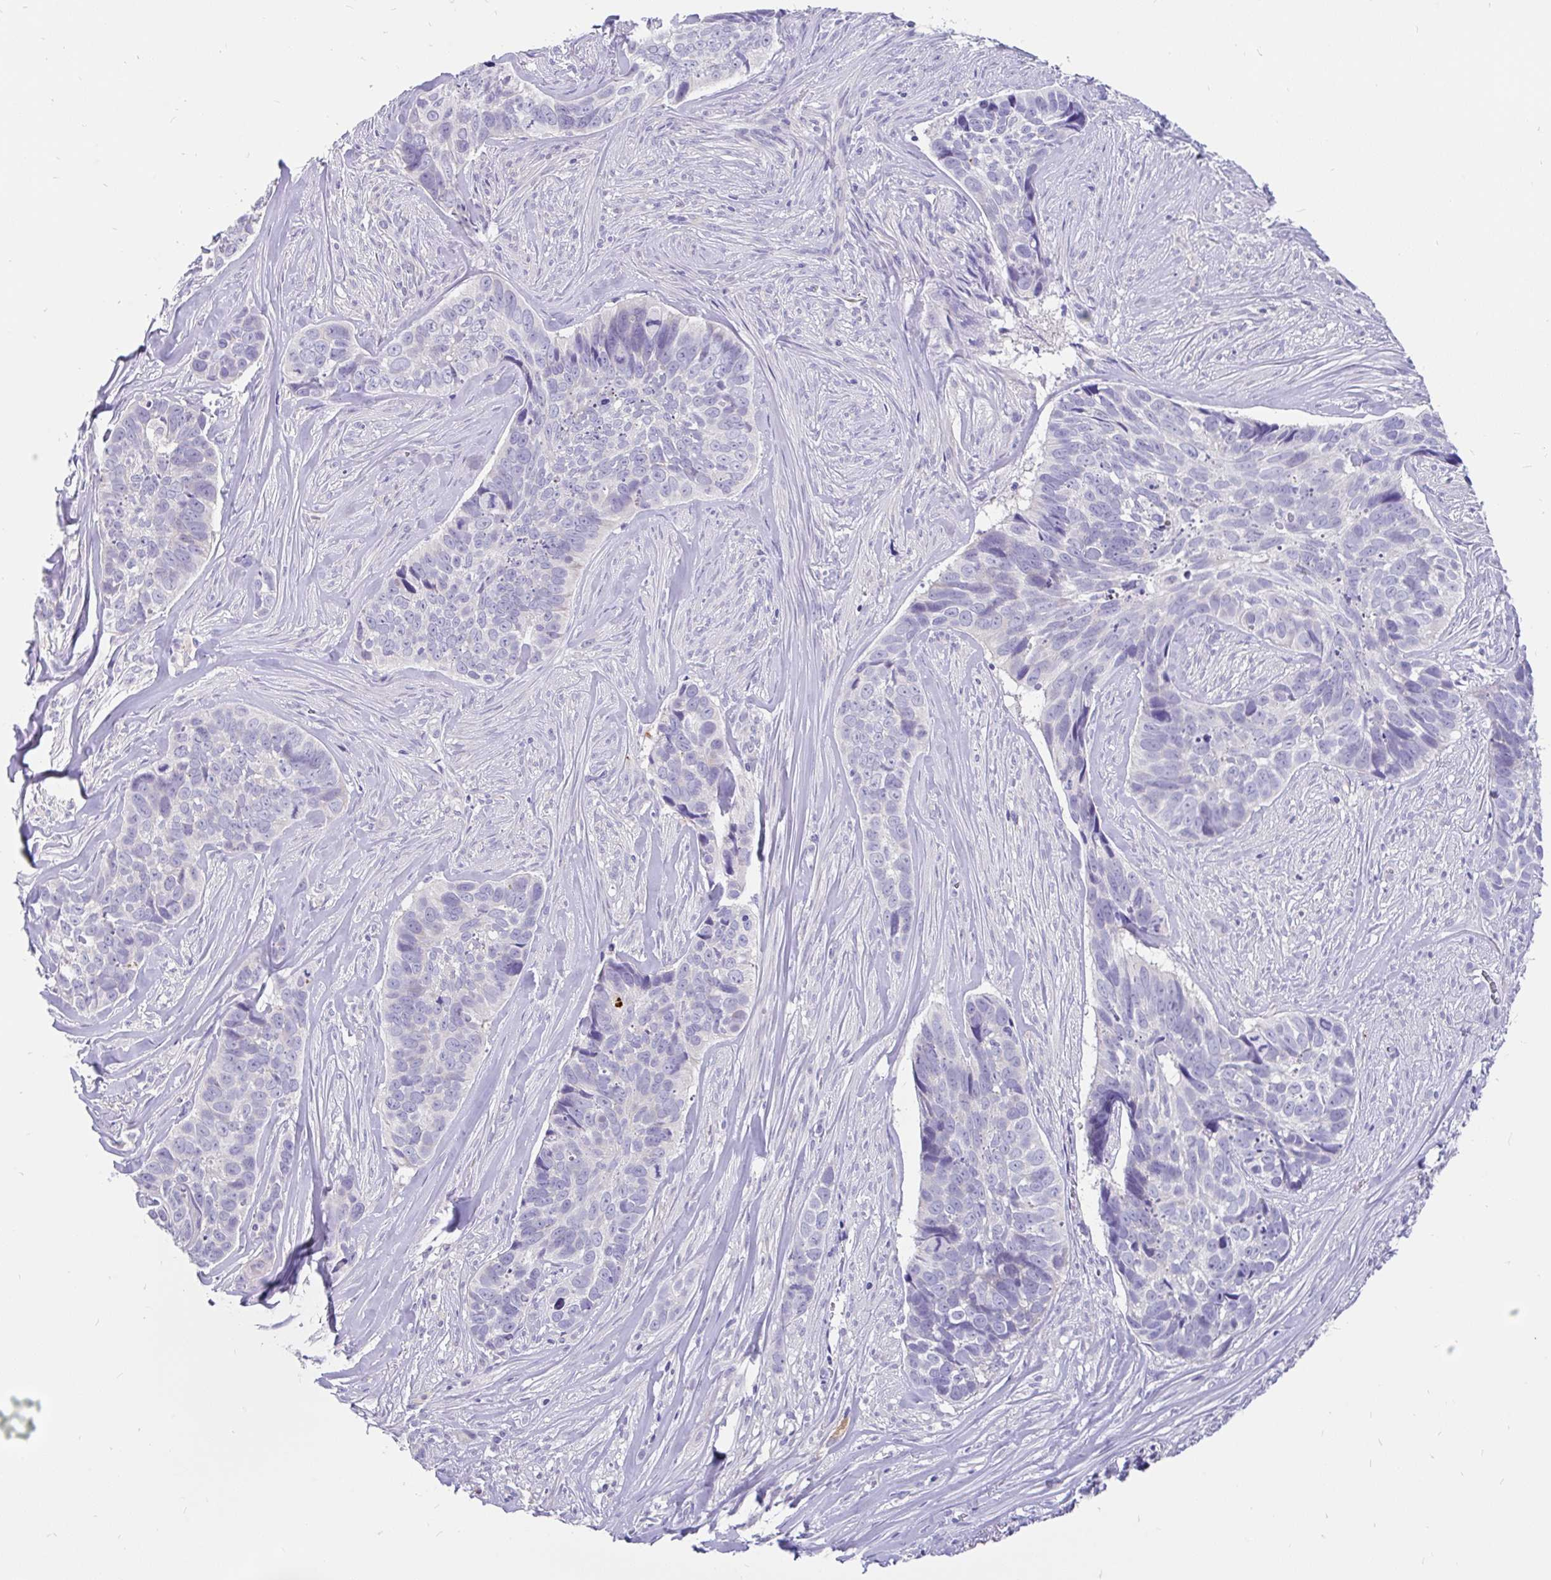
{"staining": {"intensity": "negative", "quantity": "none", "location": "none"}, "tissue": "skin cancer", "cell_type": "Tumor cells", "image_type": "cancer", "snomed": [{"axis": "morphology", "description": "Basal cell carcinoma"}, {"axis": "topography", "description": "Skin"}], "caption": "Human basal cell carcinoma (skin) stained for a protein using IHC shows no positivity in tumor cells.", "gene": "KIAA2013", "patient": {"sex": "female", "age": 82}}